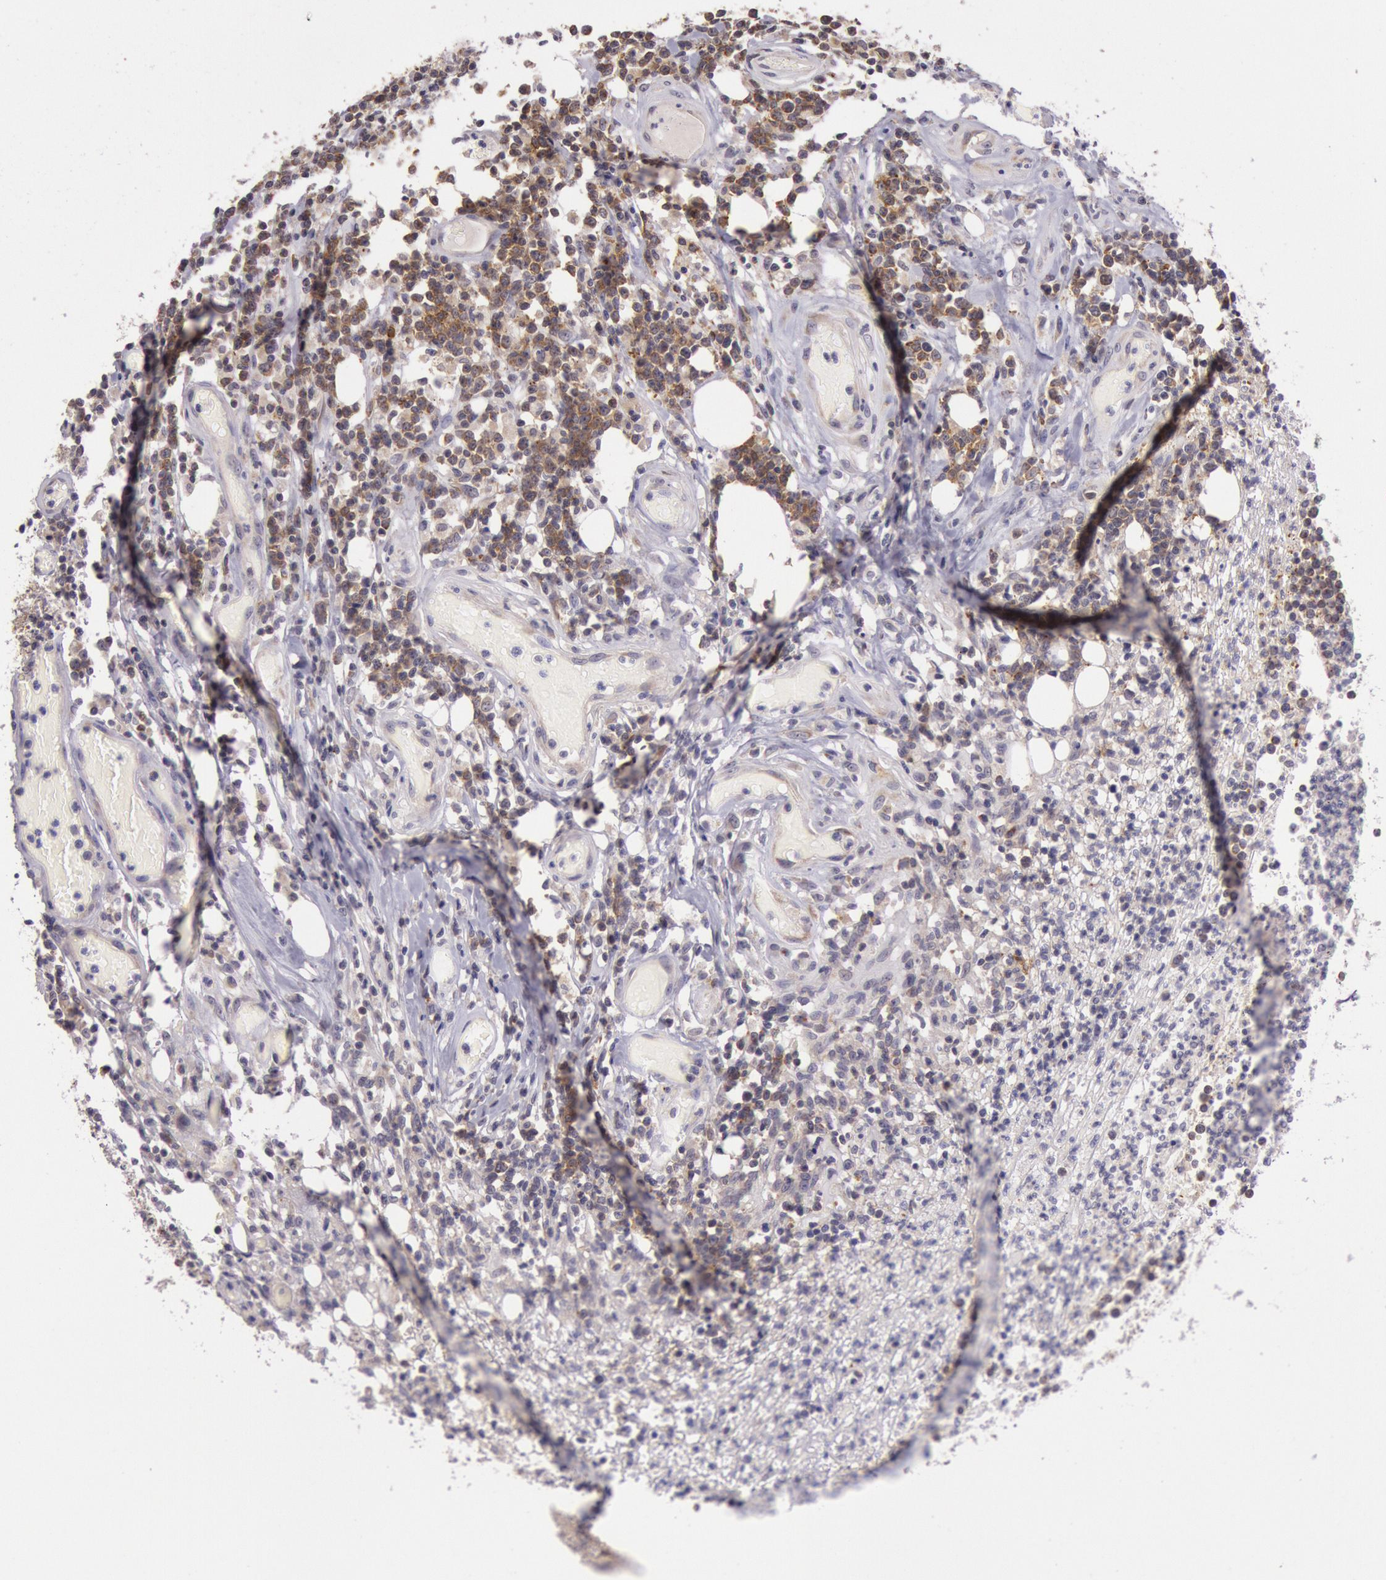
{"staining": {"intensity": "moderate", "quantity": ">75%", "location": "cytoplasmic/membranous"}, "tissue": "lymphoma", "cell_type": "Tumor cells", "image_type": "cancer", "snomed": [{"axis": "morphology", "description": "Malignant lymphoma, non-Hodgkin's type, High grade"}, {"axis": "topography", "description": "Colon"}], "caption": "Immunohistochemistry of human high-grade malignant lymphoma, non-Hodgkin's type reveals medium levels of moderate cytoplasmic/membranous staining in about >75% of tumor cells.", "gene": "CDK16", "patient": {"sex": "male", "age": 82}}